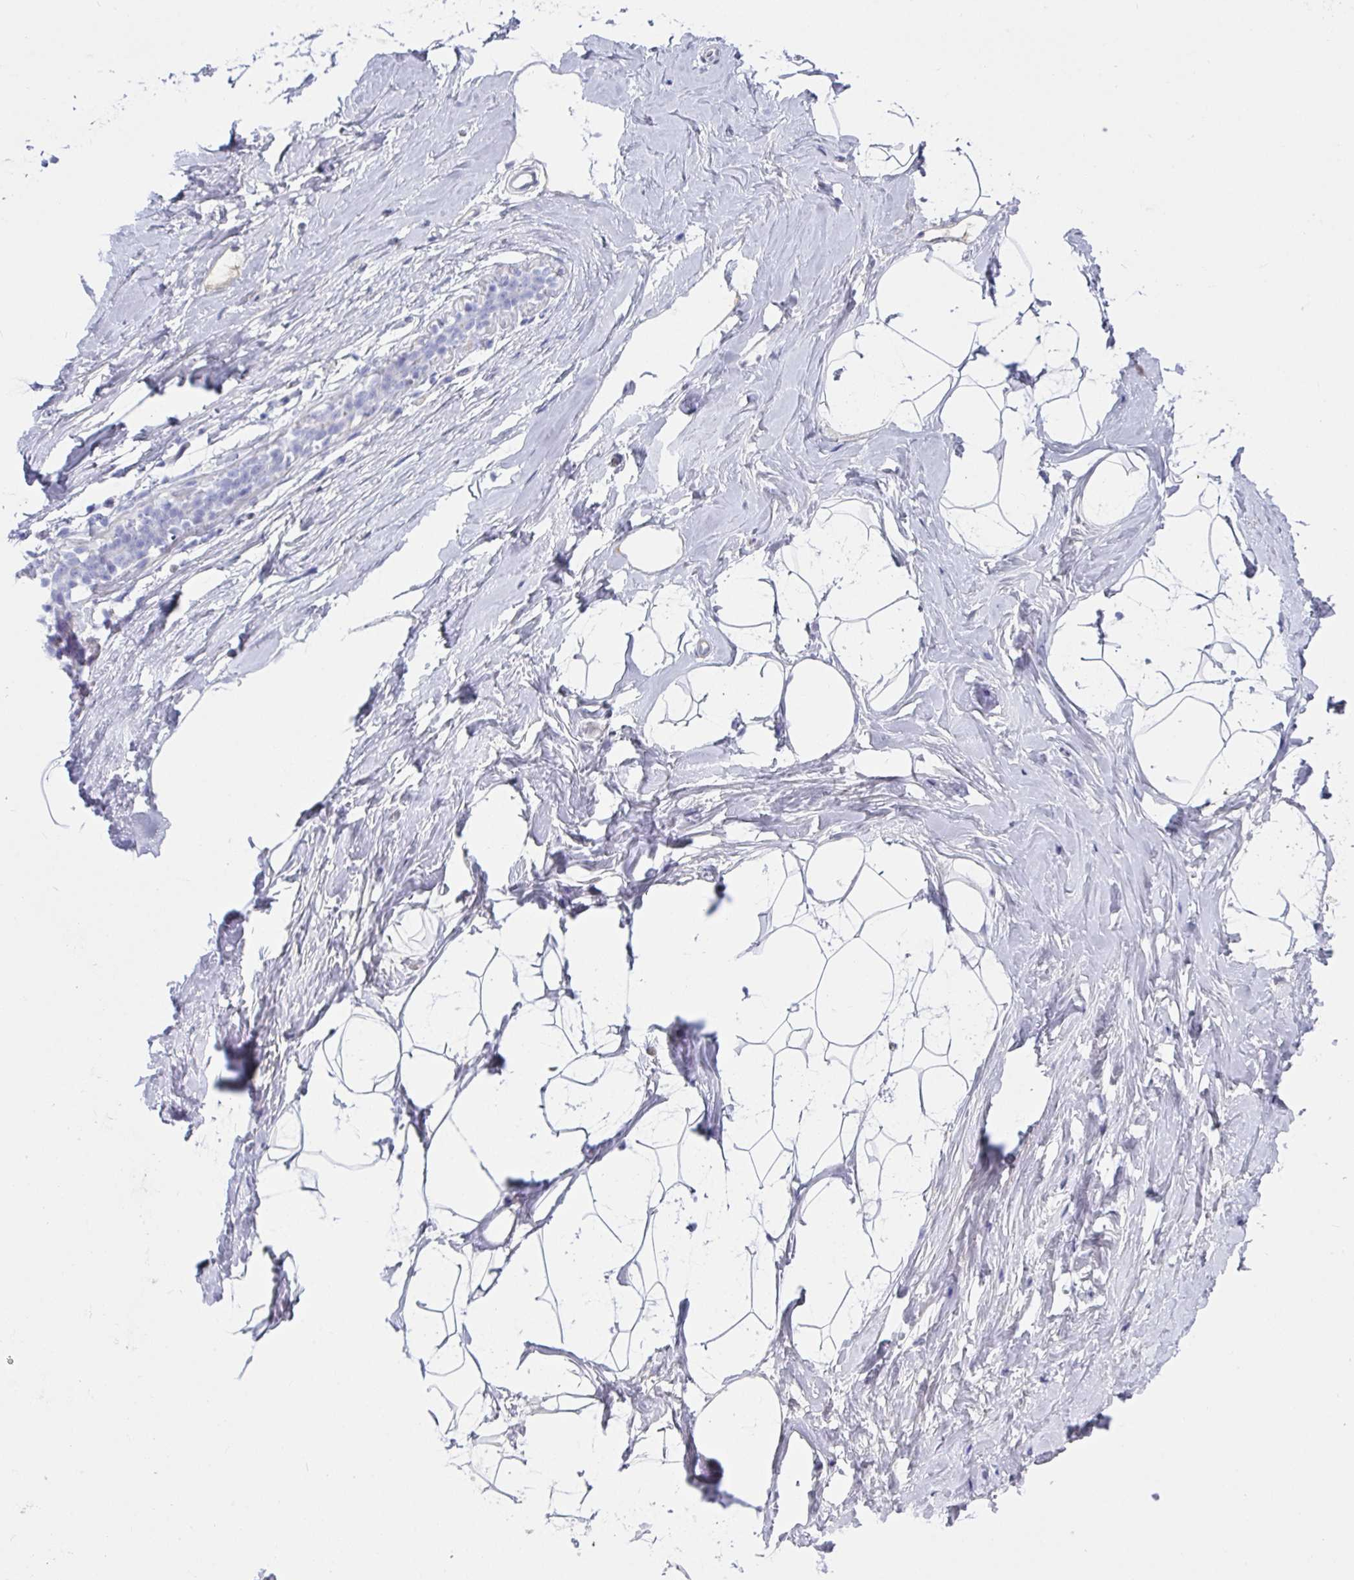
{"staining": {"intensity": "negative", "quantity": "none", "location": "none"}, "tissue": "breast", "cell_type": "Adipocytes", "image_type": "normal", "snomed": [{"axis": "morphology", "description": "Normal tissue, NOS"}, {"axis": "topography", "description": "Breast"}], "caption": "IHC of normal breast shows no positivity in adipocytes. Brightfield microscopy of immunohistochemistry stained with DAB (3,3'-diaminobenzidine) (brown) and hematoxylin (blue), captured at high magnification.", "gene": "NPY", "patient": {"sex": "female", "age": 32}}